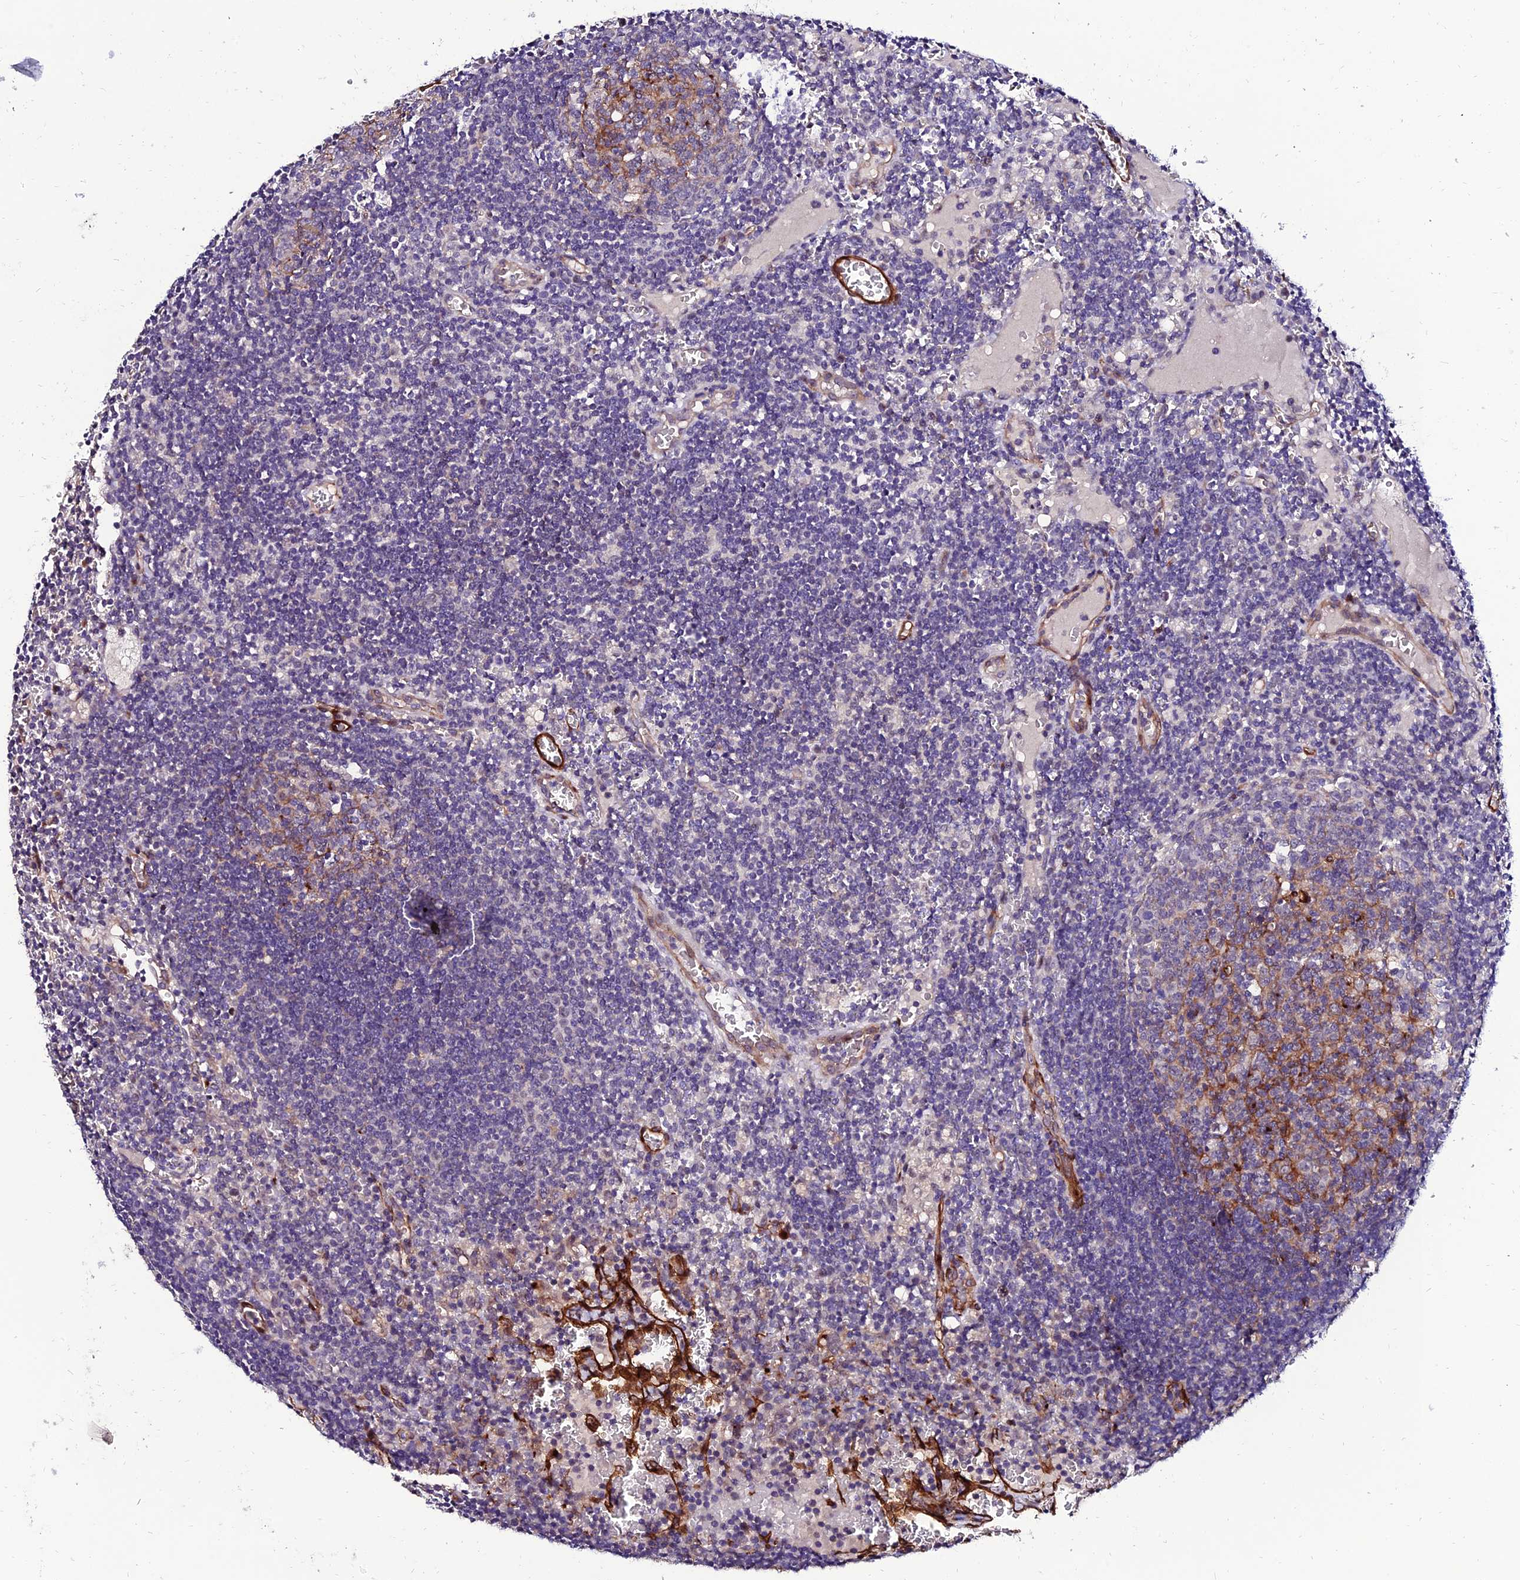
{"staining": {"intensity": "weak", "quantity": "25%-75%", "location": "cytoplasmic/membranous"}, "tissue": "lymph node", "cell_type": "Germinal center cells", "image_type": "normal", "snomed": [{"axis": "morphology", "description": "Normal tissue, NOS"}, {"axis": "topography", "description": "Lymph node"}], "caption": "A brown stain labels weak cytoplasmic/membranous positivity of a protein in germinal center cells of normal human lymph node. Using DAB (brown) and hematoxylin (blue) stains, captured at high magnification using brightfield microscopy.", "gene": "ALDH3B2", "patient": {"sex": "female", "age": 73}}